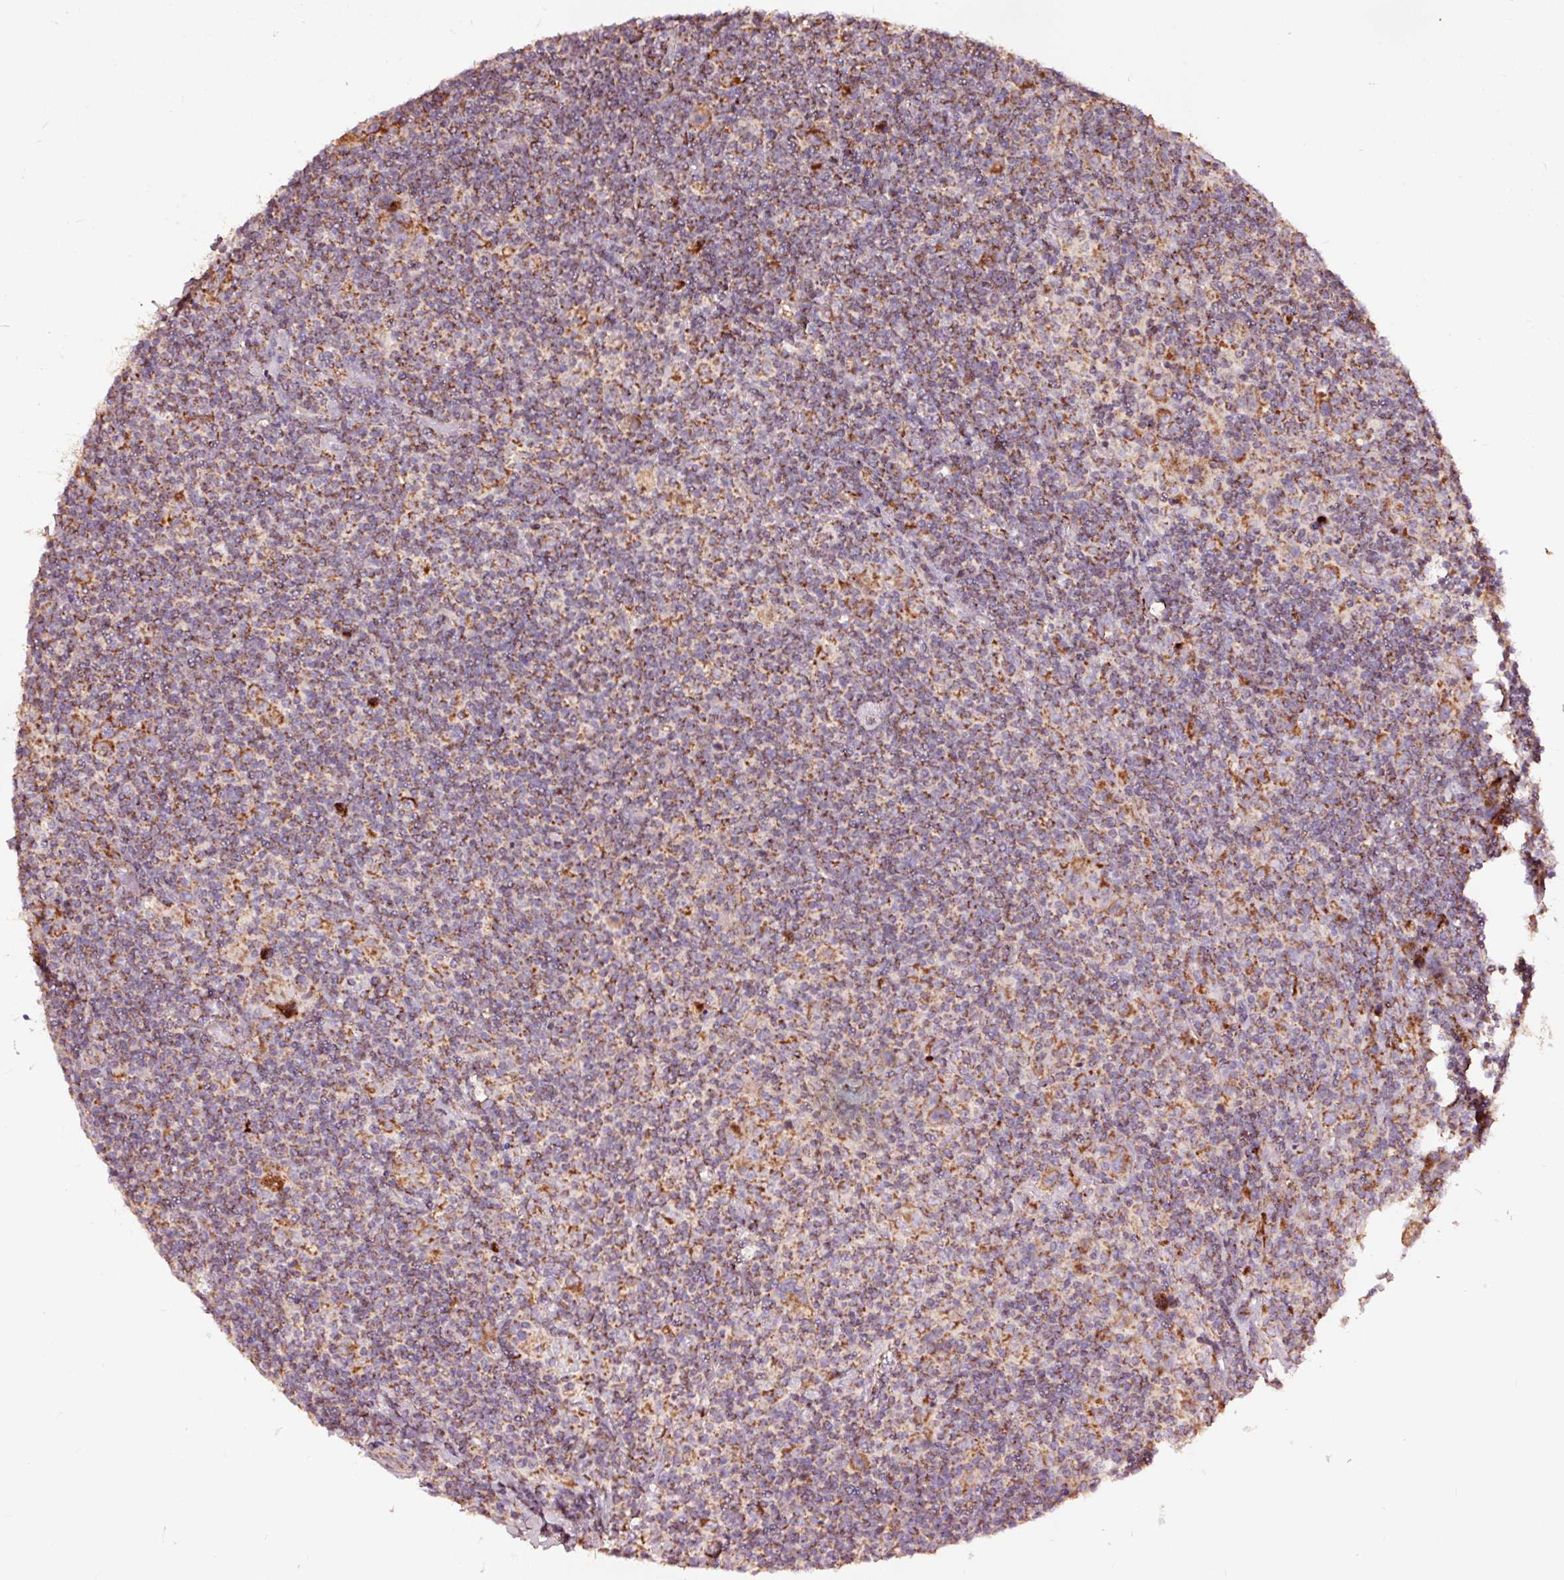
{"staining": {"intensity": "moderate", "quantity": ">75%", "location": "cytoplasmic/membranous"}, "tissue": "lymphoma", "cell_type": "Tumor cells", "image_type": "cancer", "snomed": [{"axis": "morphology", "description": "Hodgkin's disease, NOS"}, {"axis": "topography", "description": "Lymph node"}], "caption": "A photomicrograph showing moderate cytoplasmic/membranous staining in about >75% of tumor cells in lymphoma, as visualized by brown immunohistochemical staining.", "gene": "TPM1", "patient": {"sex": "female", "age": 18}}